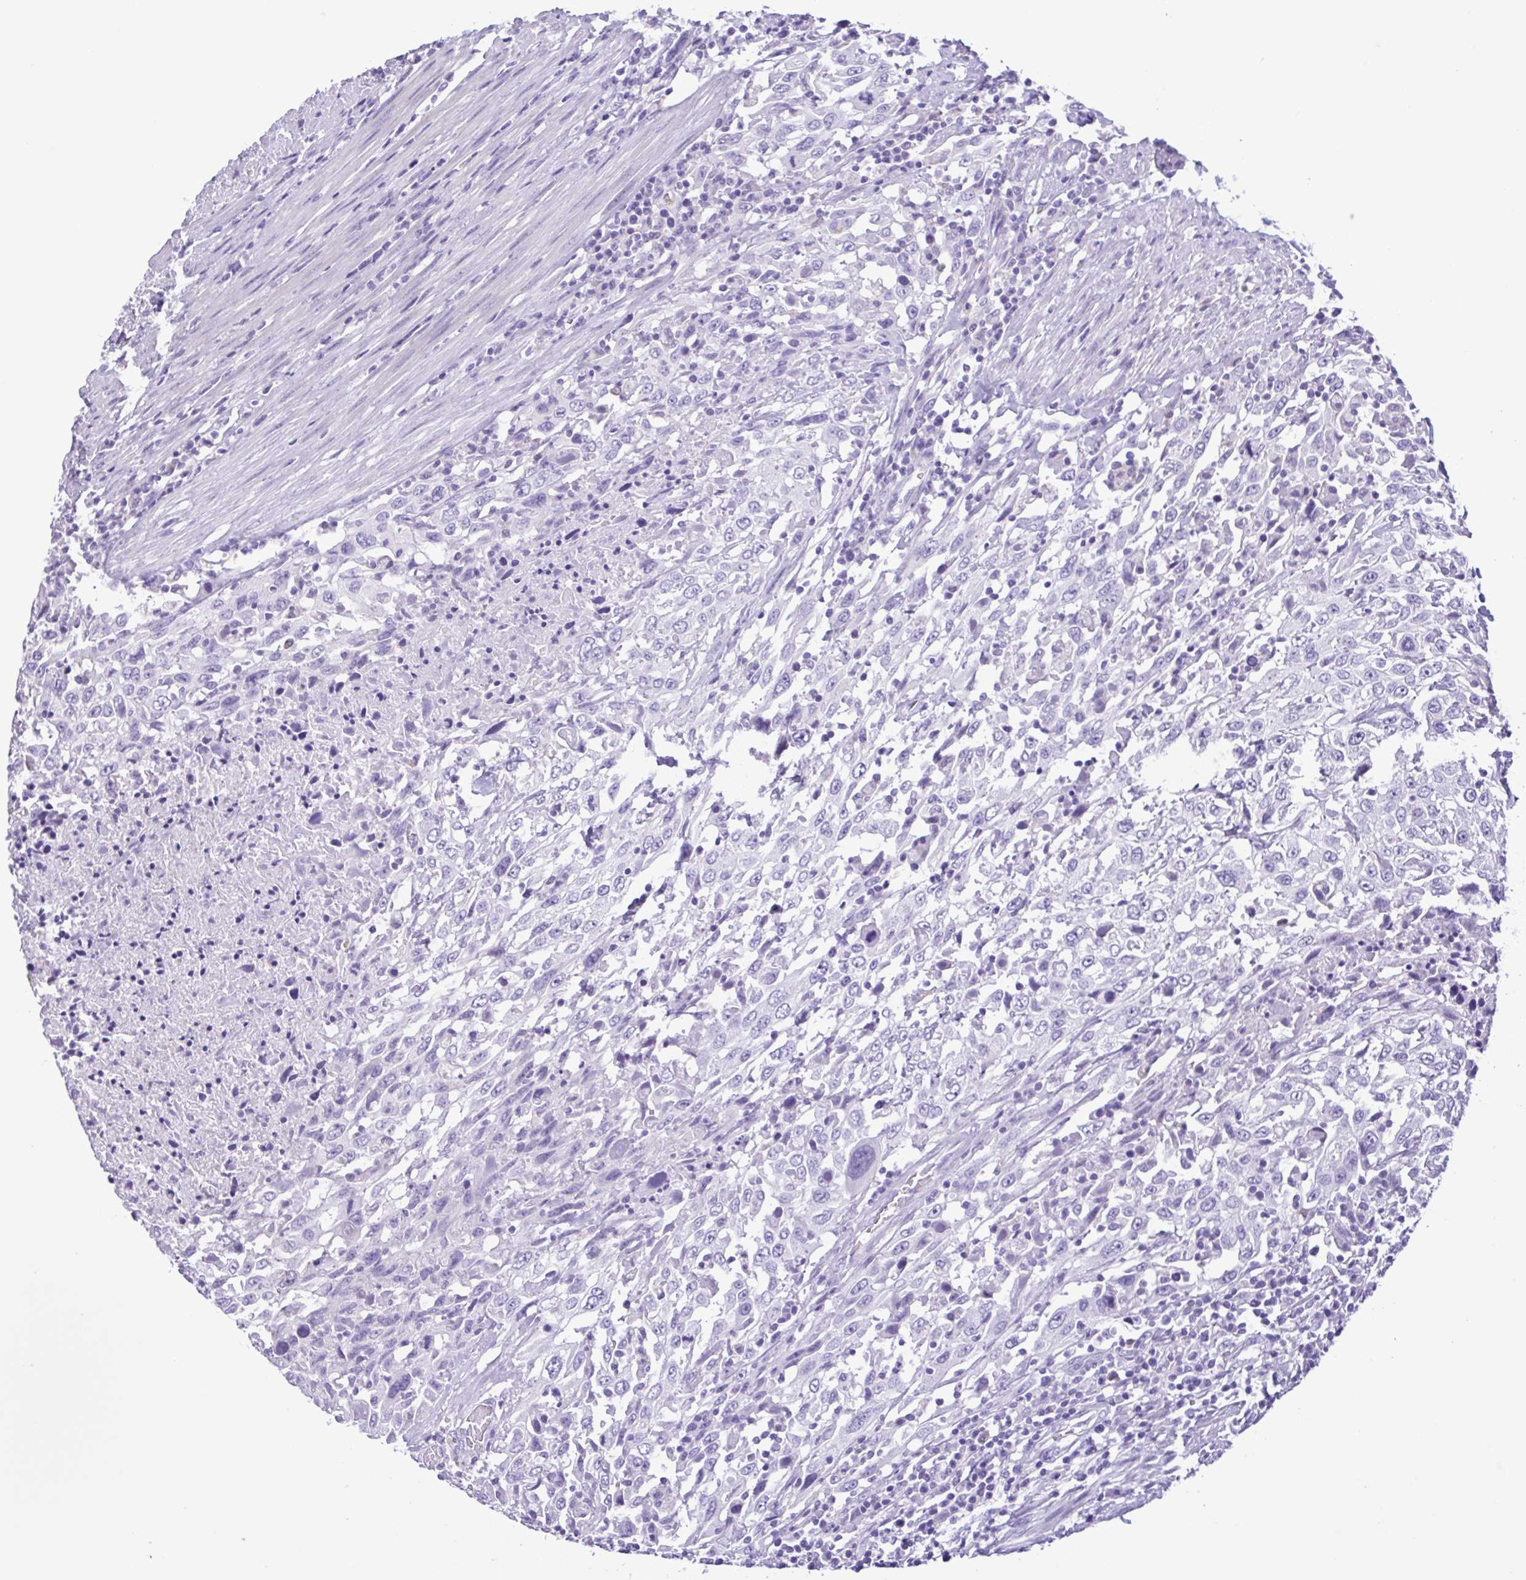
{"staining": {"intensity": "negative", "quantity": "none", "location": "none"}, "tissue": "urothelial cancer", "cell_type": "Tumor cells", "image_type": "cancer", "snomed": [{"axis": "morphology", "description": "Urothelial carcinoma, High grade"}, {"axis": "topography", "description": "Urinary bladder"}], "caption": "Immunohistochemistry (IHC) of urothelial cancer exhibits no positivity in tumor cells.", "gene": "CBY2", "patient": {"sex": "male", "age": 61}}